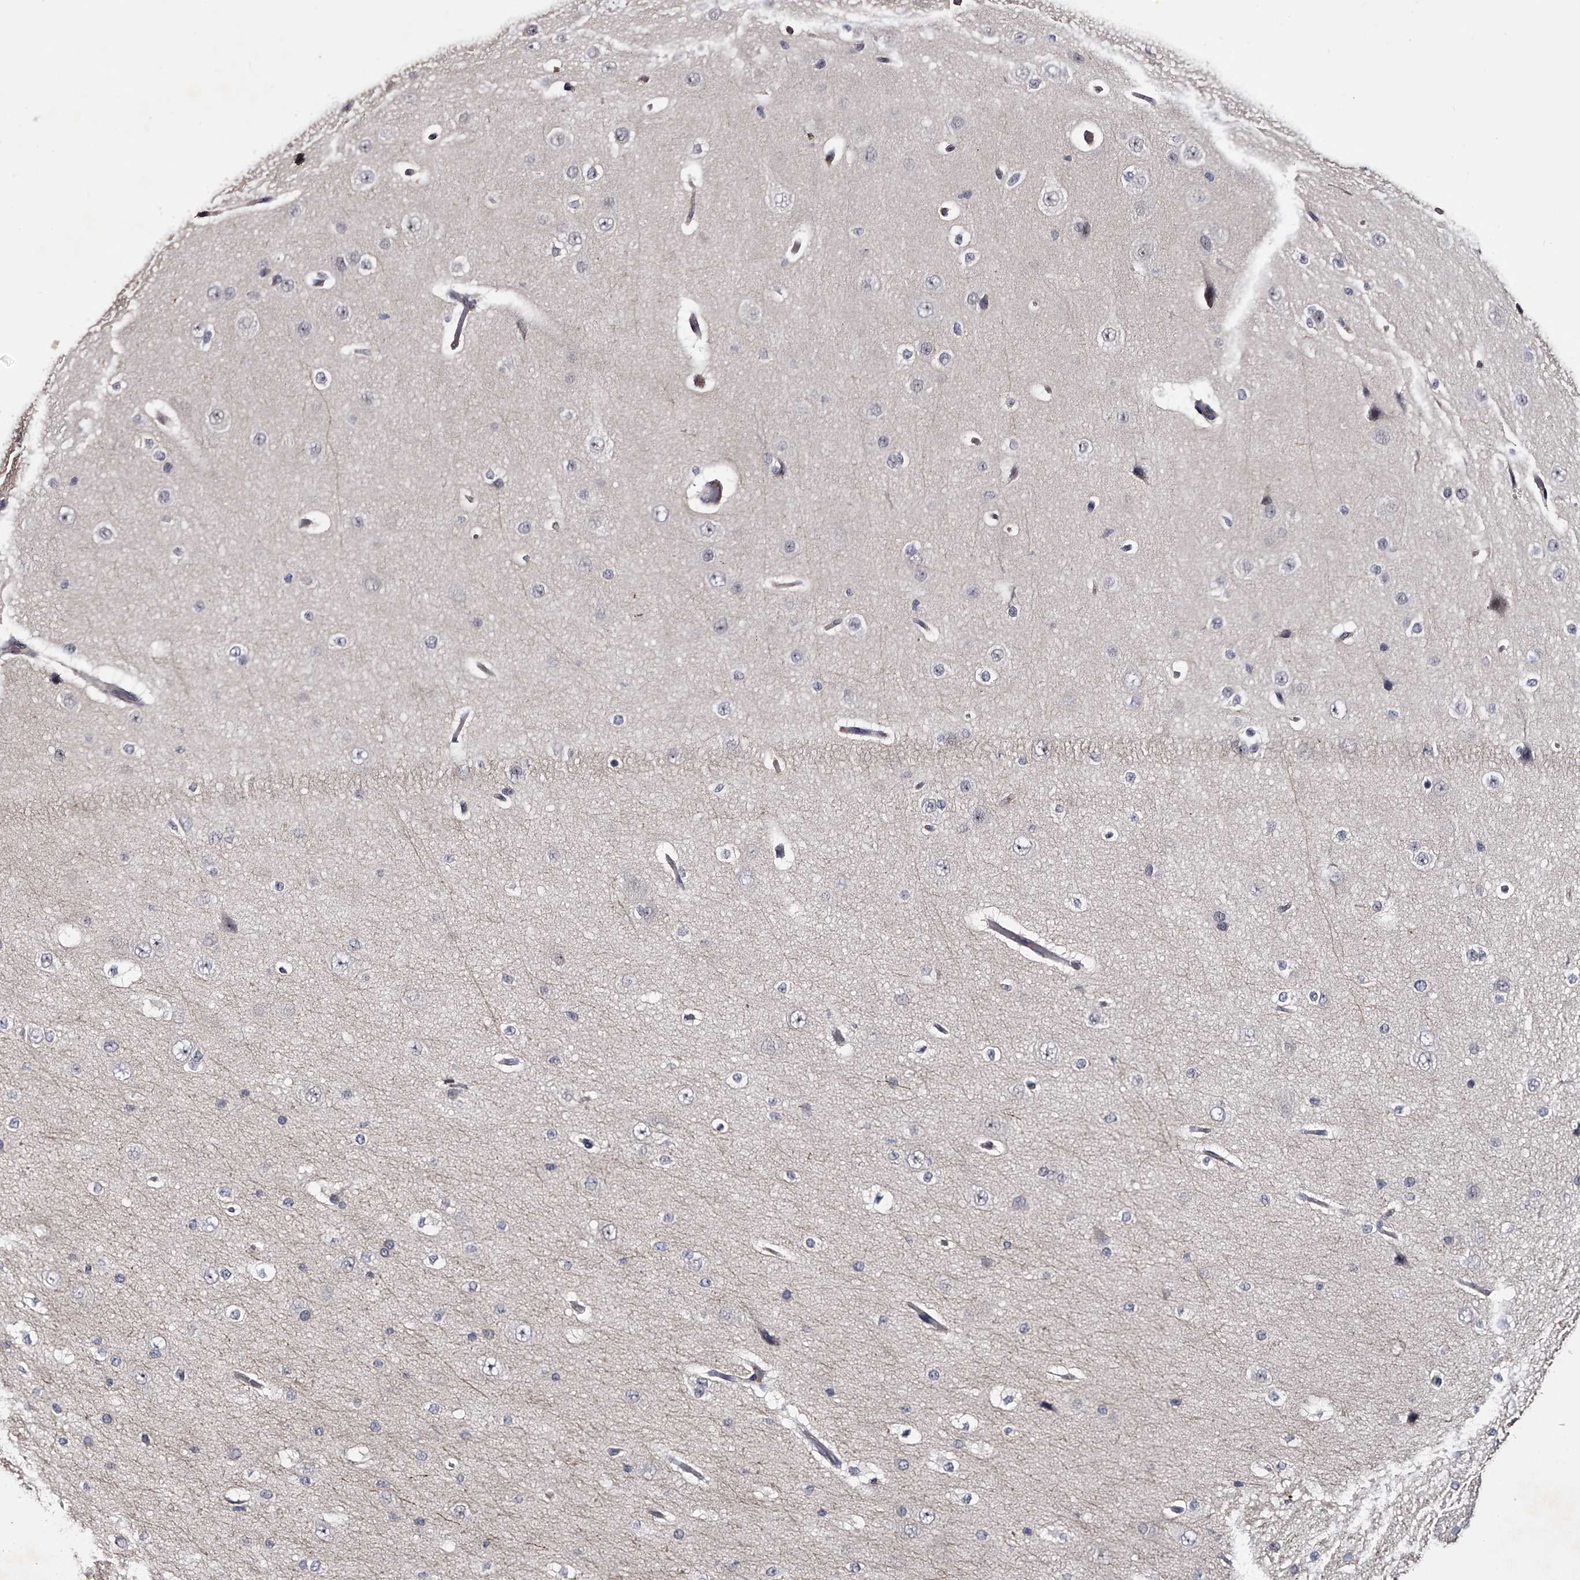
{"staining": {"intensity": "negative", "quantity": "none", "location": "none"}, "tissue": "cerebral cortex", "cell_type": "Endothelial cells", "image_type": "normal", "snomed": [{"axis": "morphology", "description": "Normal tissue, NOS"}, {"axis": "morphology", "description": "Developmental malformation"}, {"axis": "topography", "description": "Cerebral cortex"}], "caption": "Endothelial cells are negative for protein expression in benign human cerebral cortex.", "gene": "MDN1", "patient": {"sex": "female", "age": 30}}